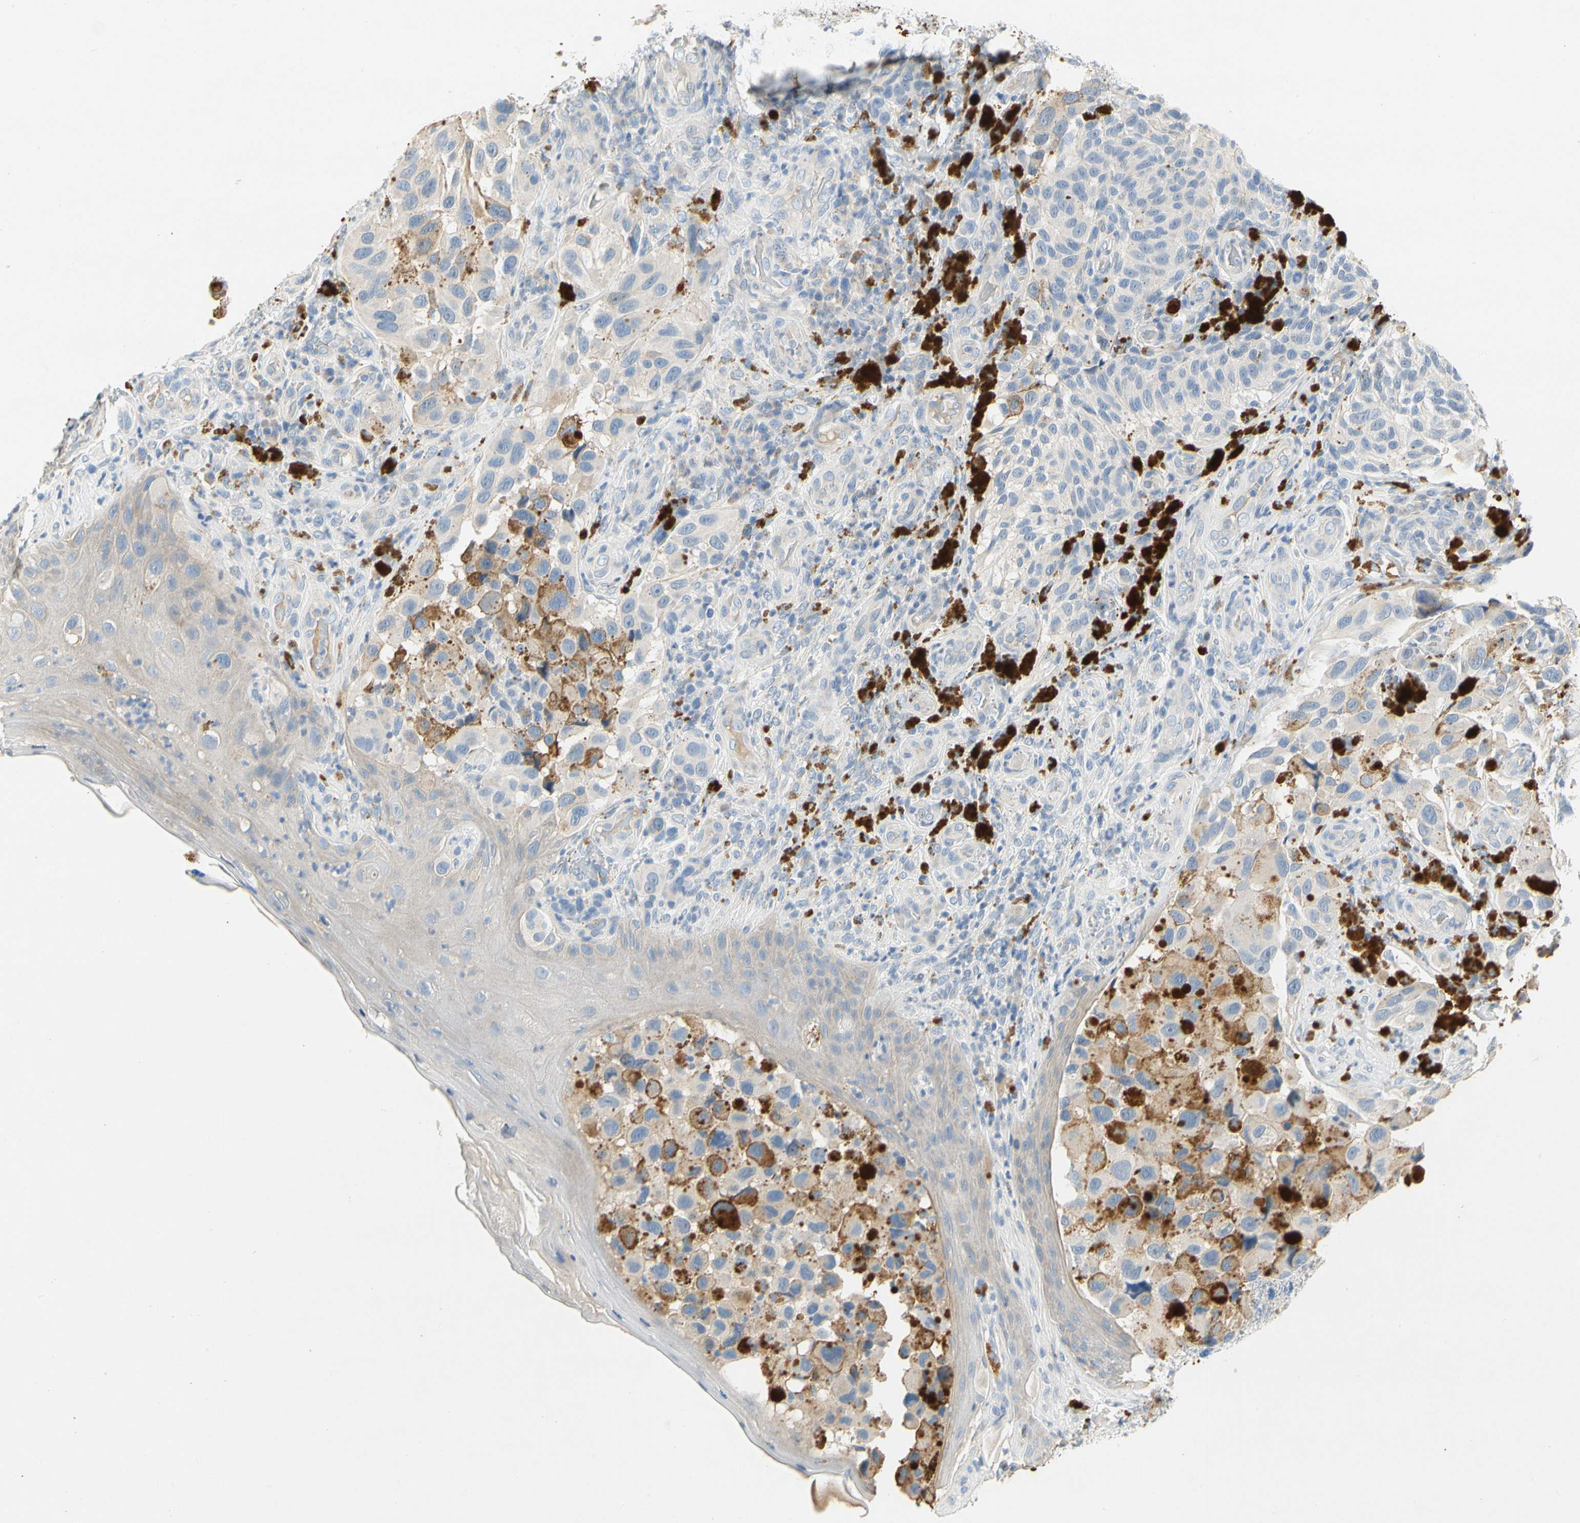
{"staining": {"intensity": "negative", "quantity": "none", "location": "none"}, "tissue": "melanoma", "cell_type": "Tumor cells", "image_type": "cancer", "snomed": [{"axis": "morphology", "description": "Malignant melanoma, NOS"}, {"axis": "topography", "description": "Skin"}], "caption": "Melanoma was stained to show a protein in brown. There is no significant staining in tumor cells.", "gene": "CCM2L", "patient": {"sex": "female", "age": 73}}